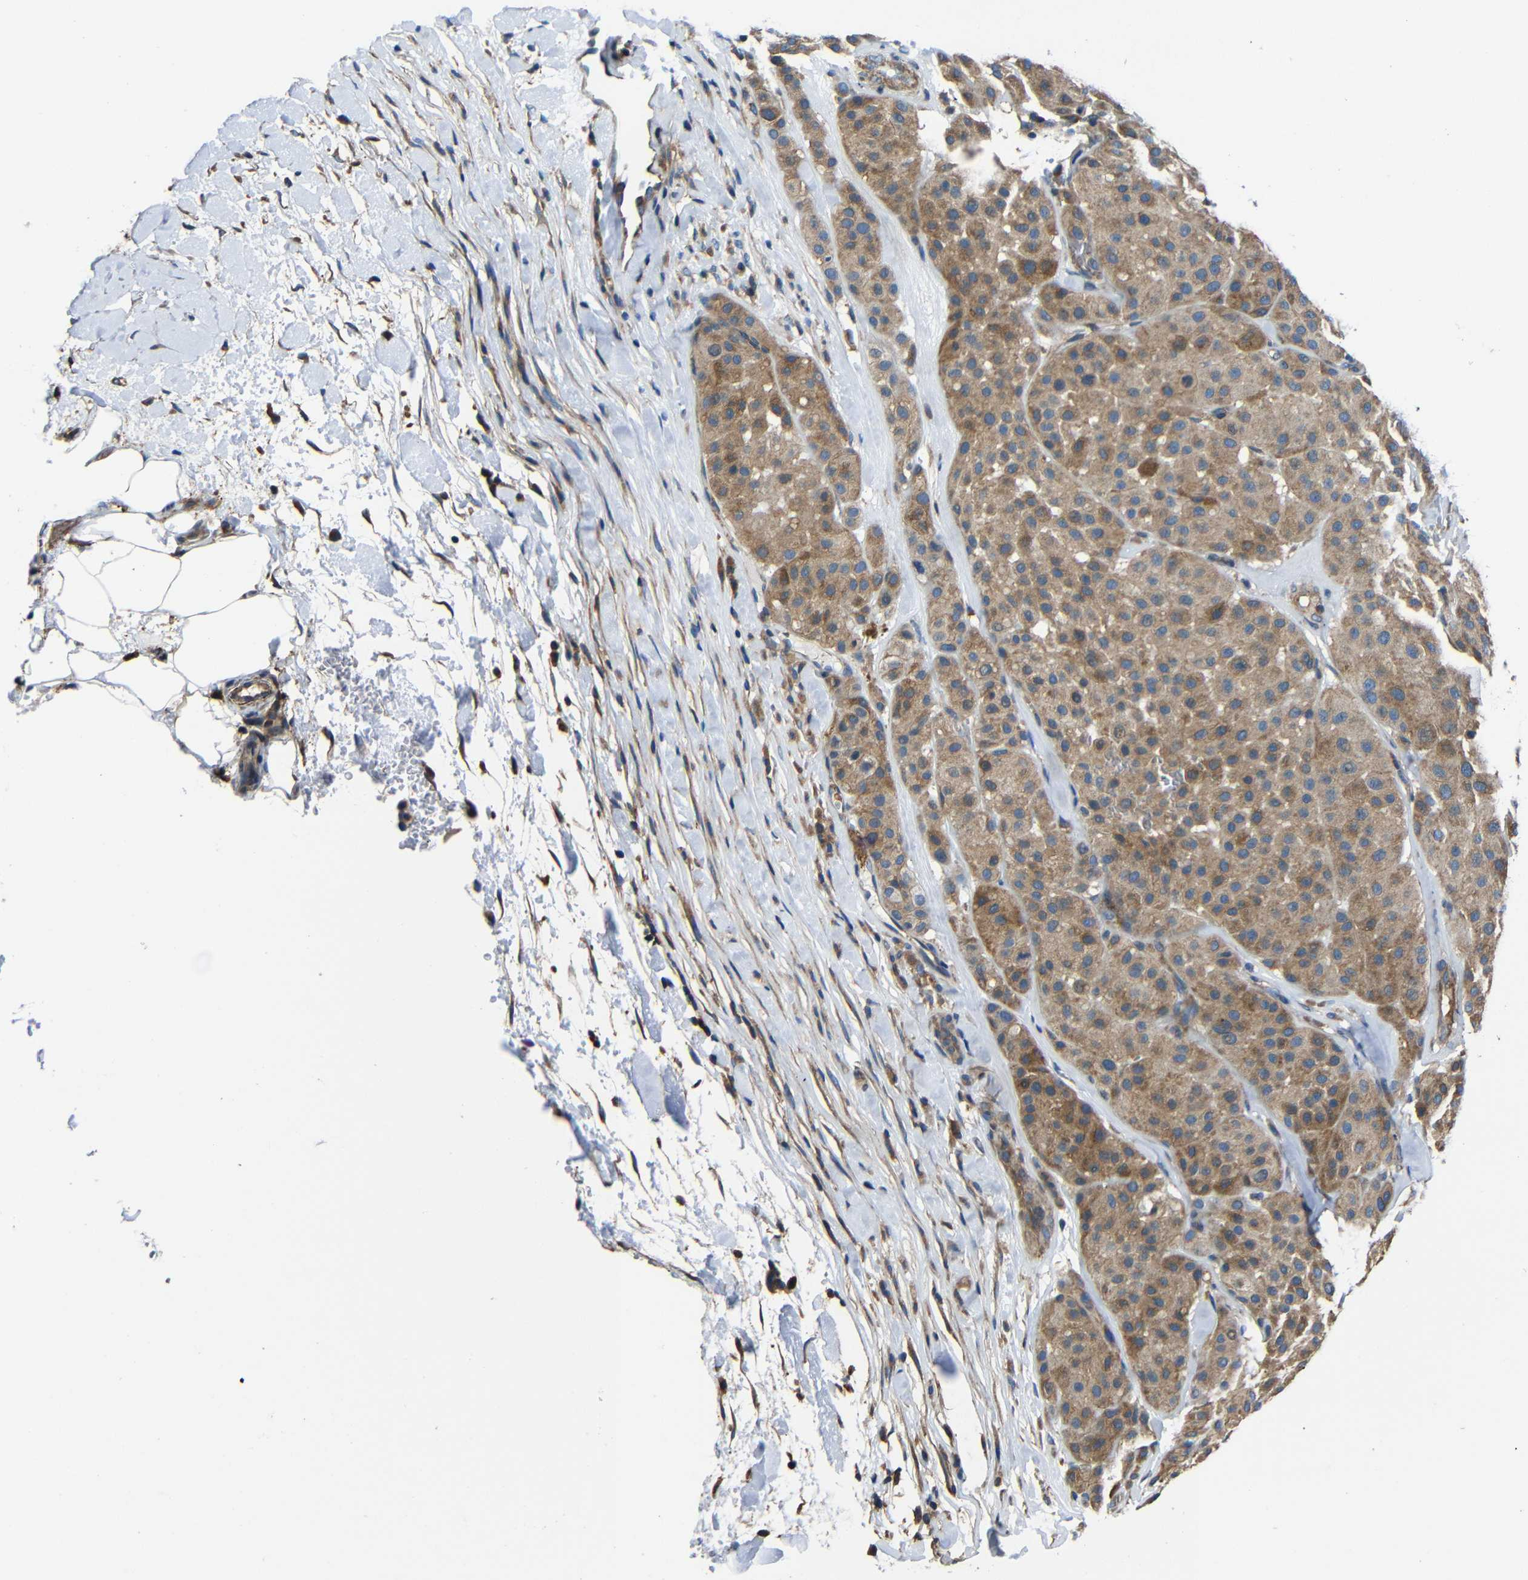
{"staining": {"intensity": "moderate", "quantity": ">75%", "location": "cytoplasmic/membranous"}, "tissue": "melanoma", "cell_type": "Tumor cells", "image_type": "cancer", "snomed": [{"axis": "morphology", "description": "Normal tissue, NOS"}, {"axis": "morphology", "description": "Malignant melanoma, Metastatic site"}, {"axis": "topography", "description": "Skin"}], "caption": "A brown stain shows moderate cytoplasmic/membranous expression of a protein in human malignant melanoma (metastatic site) tumor cells.", "gene": "GDI1", "patient": {"sex": "male", "age": 41}}